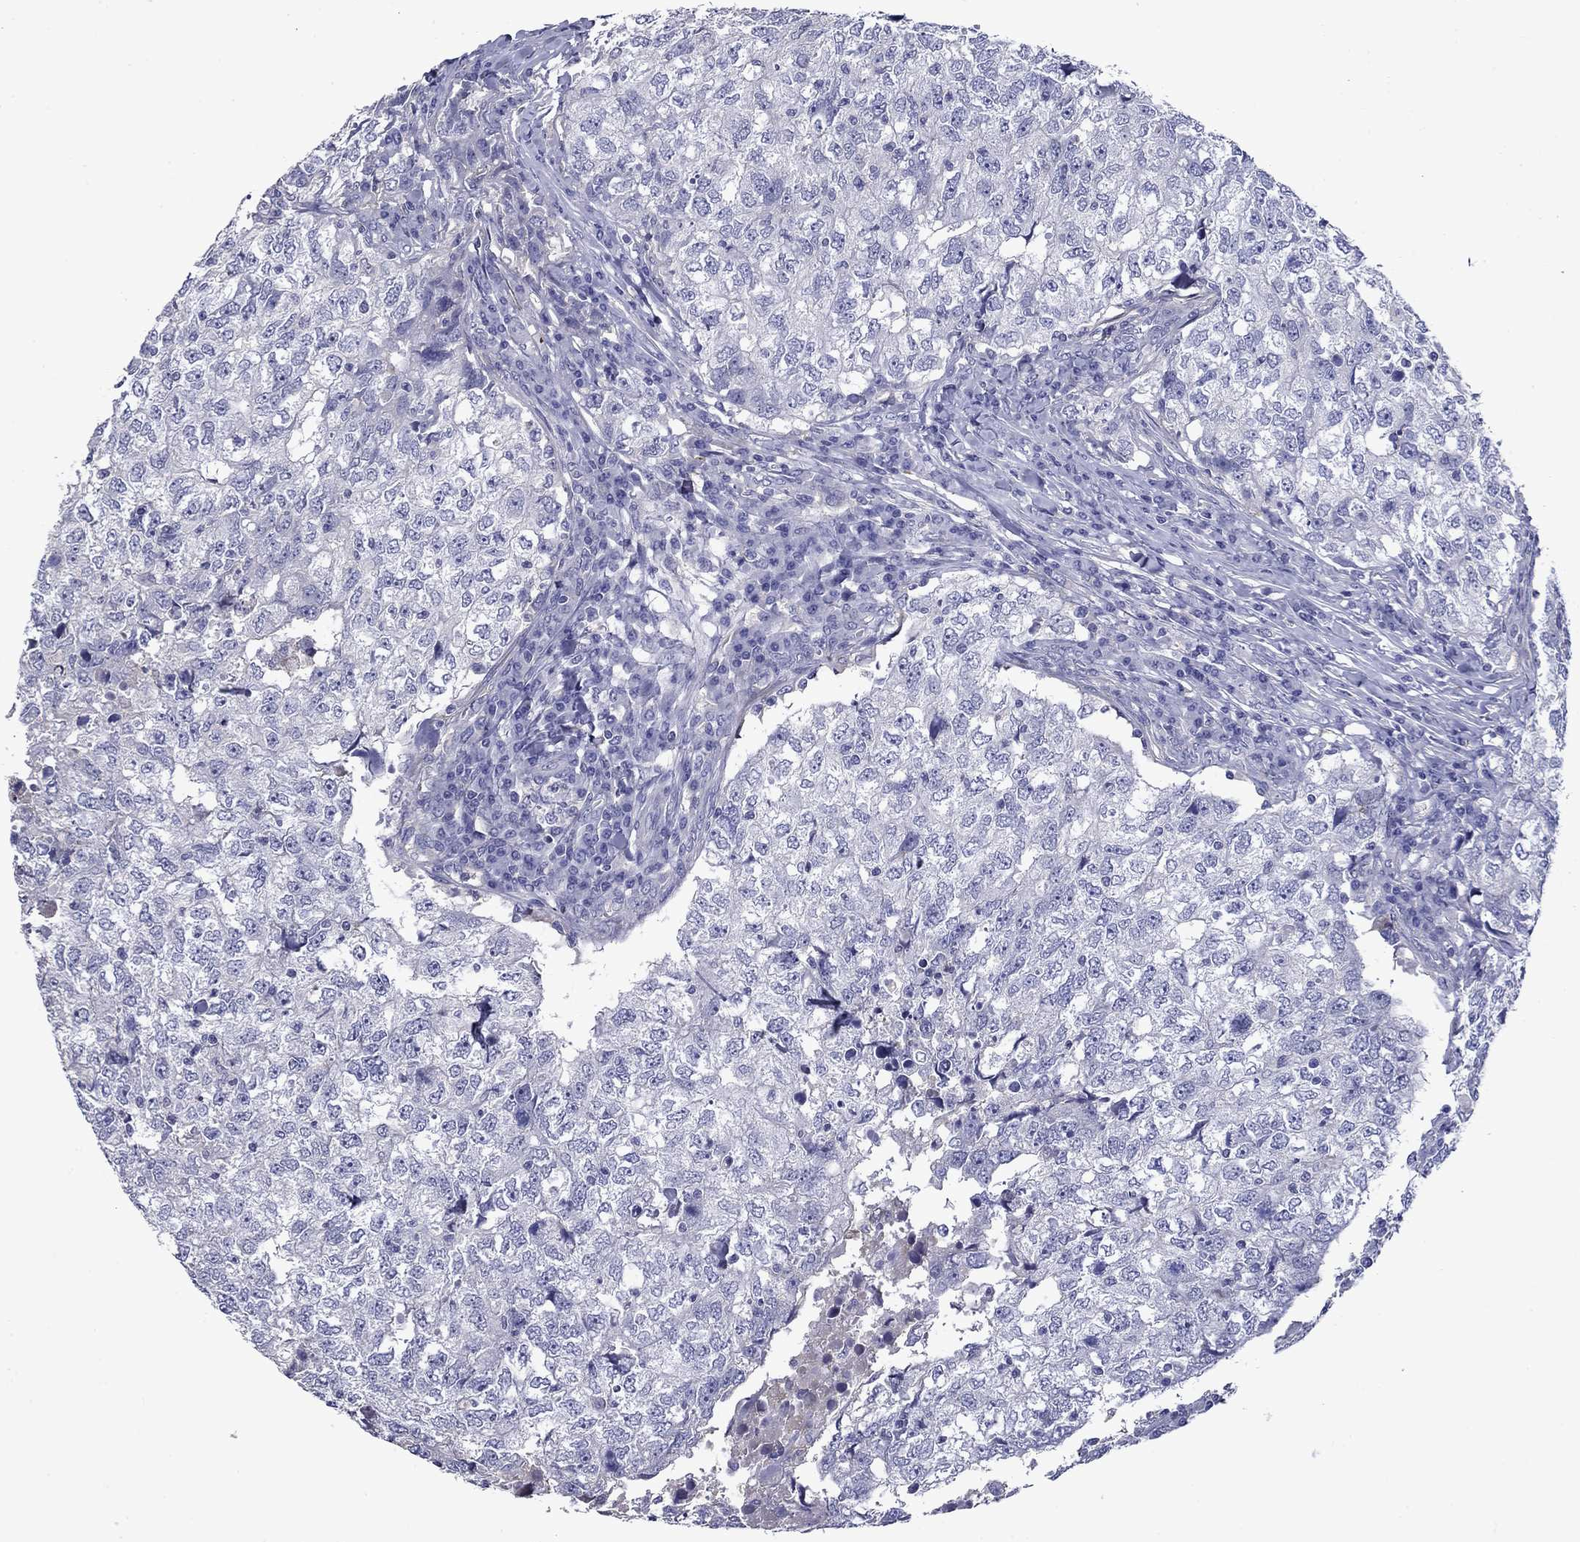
{"staining": {"intensity": "negative", "quantity": "none", "location": "none"}, "tissue": "breast cancer", "cell_type": "Tumor cells", "image_type": "cancer", "snomed": [{"axis": "morphology", "description": "Duct carcinoma"}, {"axis": "topography", "description": "Breast"}], "caption": "Image shows no protein positivity in tumor cells of breast invasive ductal carcinoma tissue.", "gene": "CNDP1", "patient": {"sex": "female", "age": 30}}